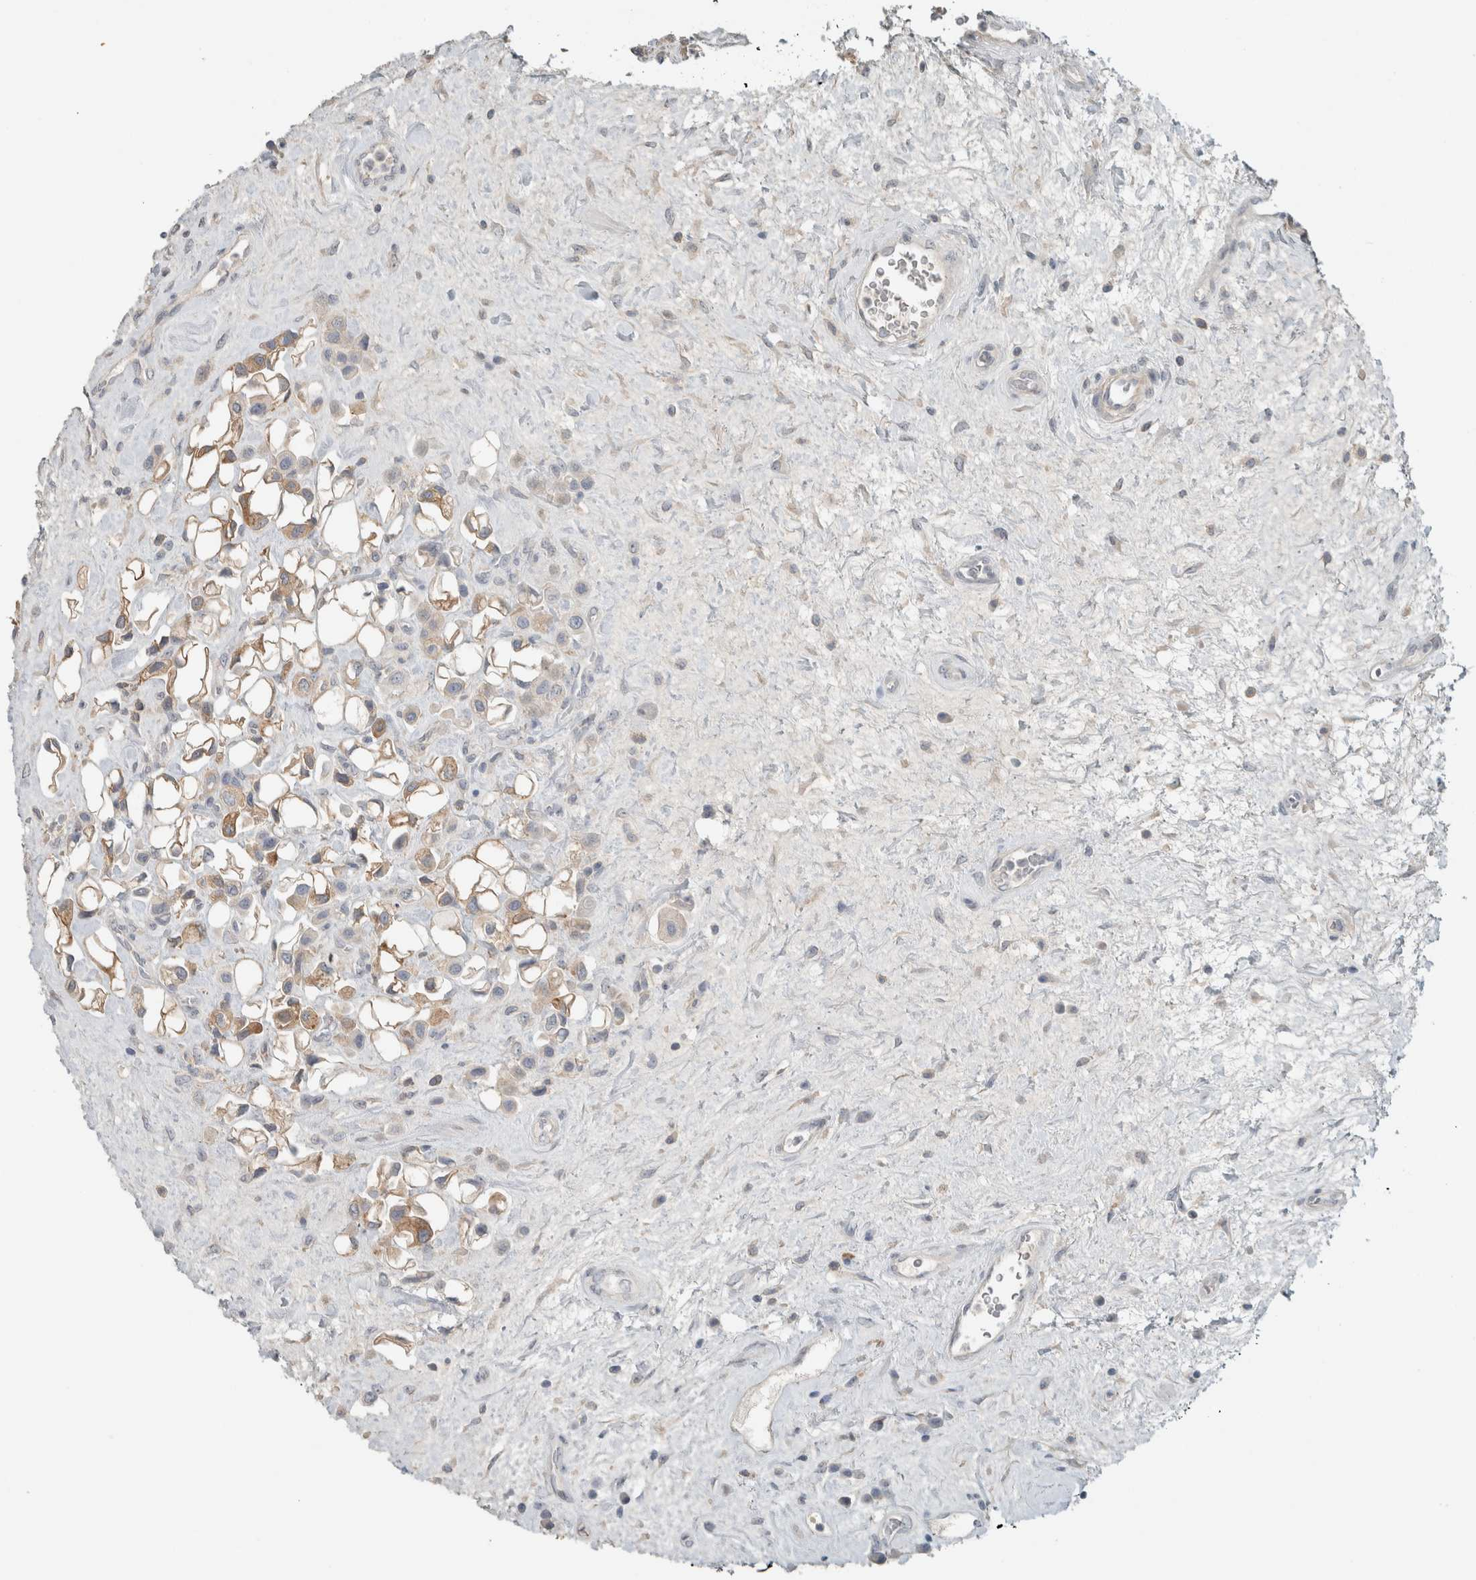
{"staining": {"intensity": "moderate", "quantity": "<25%", "location": "cytoplasmic/membranous"}, "tissue": "urothelial cancer", "cell_type": "Tumor cells", "image_type": "cancer", "snomed": [{"axis": "morphology", "description": "Urothelial carcinoma, High grade"}, {"axis": "topography", "description": "Urinary bladder"}], "caption": "Immunohistochemistry (IHC) photomicrograph of neoplastic tissue: human urothelial carcinoma (high-grade) stained using immunohistochemistry (IHC) reveals low levels of moderate protein expression localized specifically in the cytoplasmic/membranous of tumor cells, appearing as a cytoplasmic/membranous brown color.", "gene": "SCIN", "patient": {"sex": "male", "age": 50}}